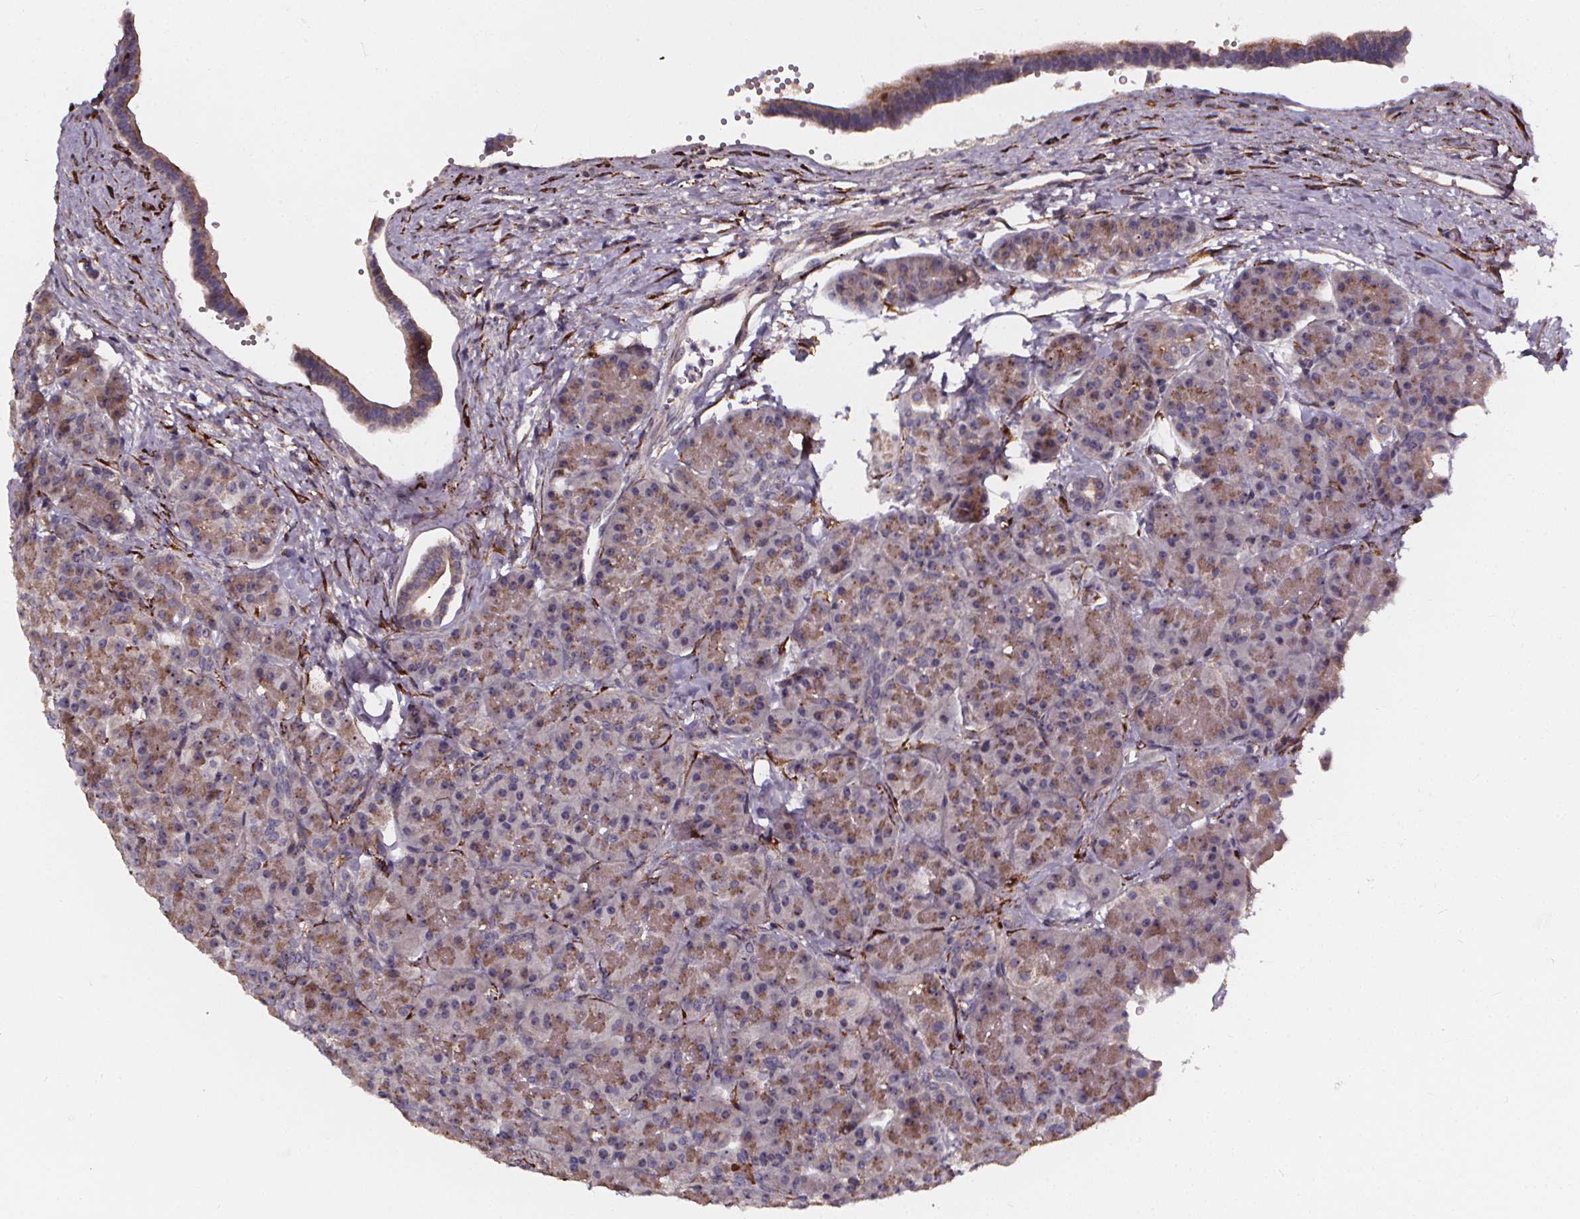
{"staining": {"intensity": "weak", "quantity": "<25%", "location": "cytoplasmic/membranous"}, "tissue": "pancreas", "cell_type": "Exocrine glandular cells", "image_type": "normal", "snomed": [{"axis": "morphology", "description": "Normal tissue, NOS"}, {"axis": "topography", "description": "Pancreas"}], "caption": "Immunohistochemistry histopathology image of unremarkable pancreas: pancreas stained with DAB (3,3'-diaminobenzidine) exhibits no significant protein positivity in exocrine glandular cells.", "gene": "AEBP1", "patient": {"sex": "male", "age": 57}}